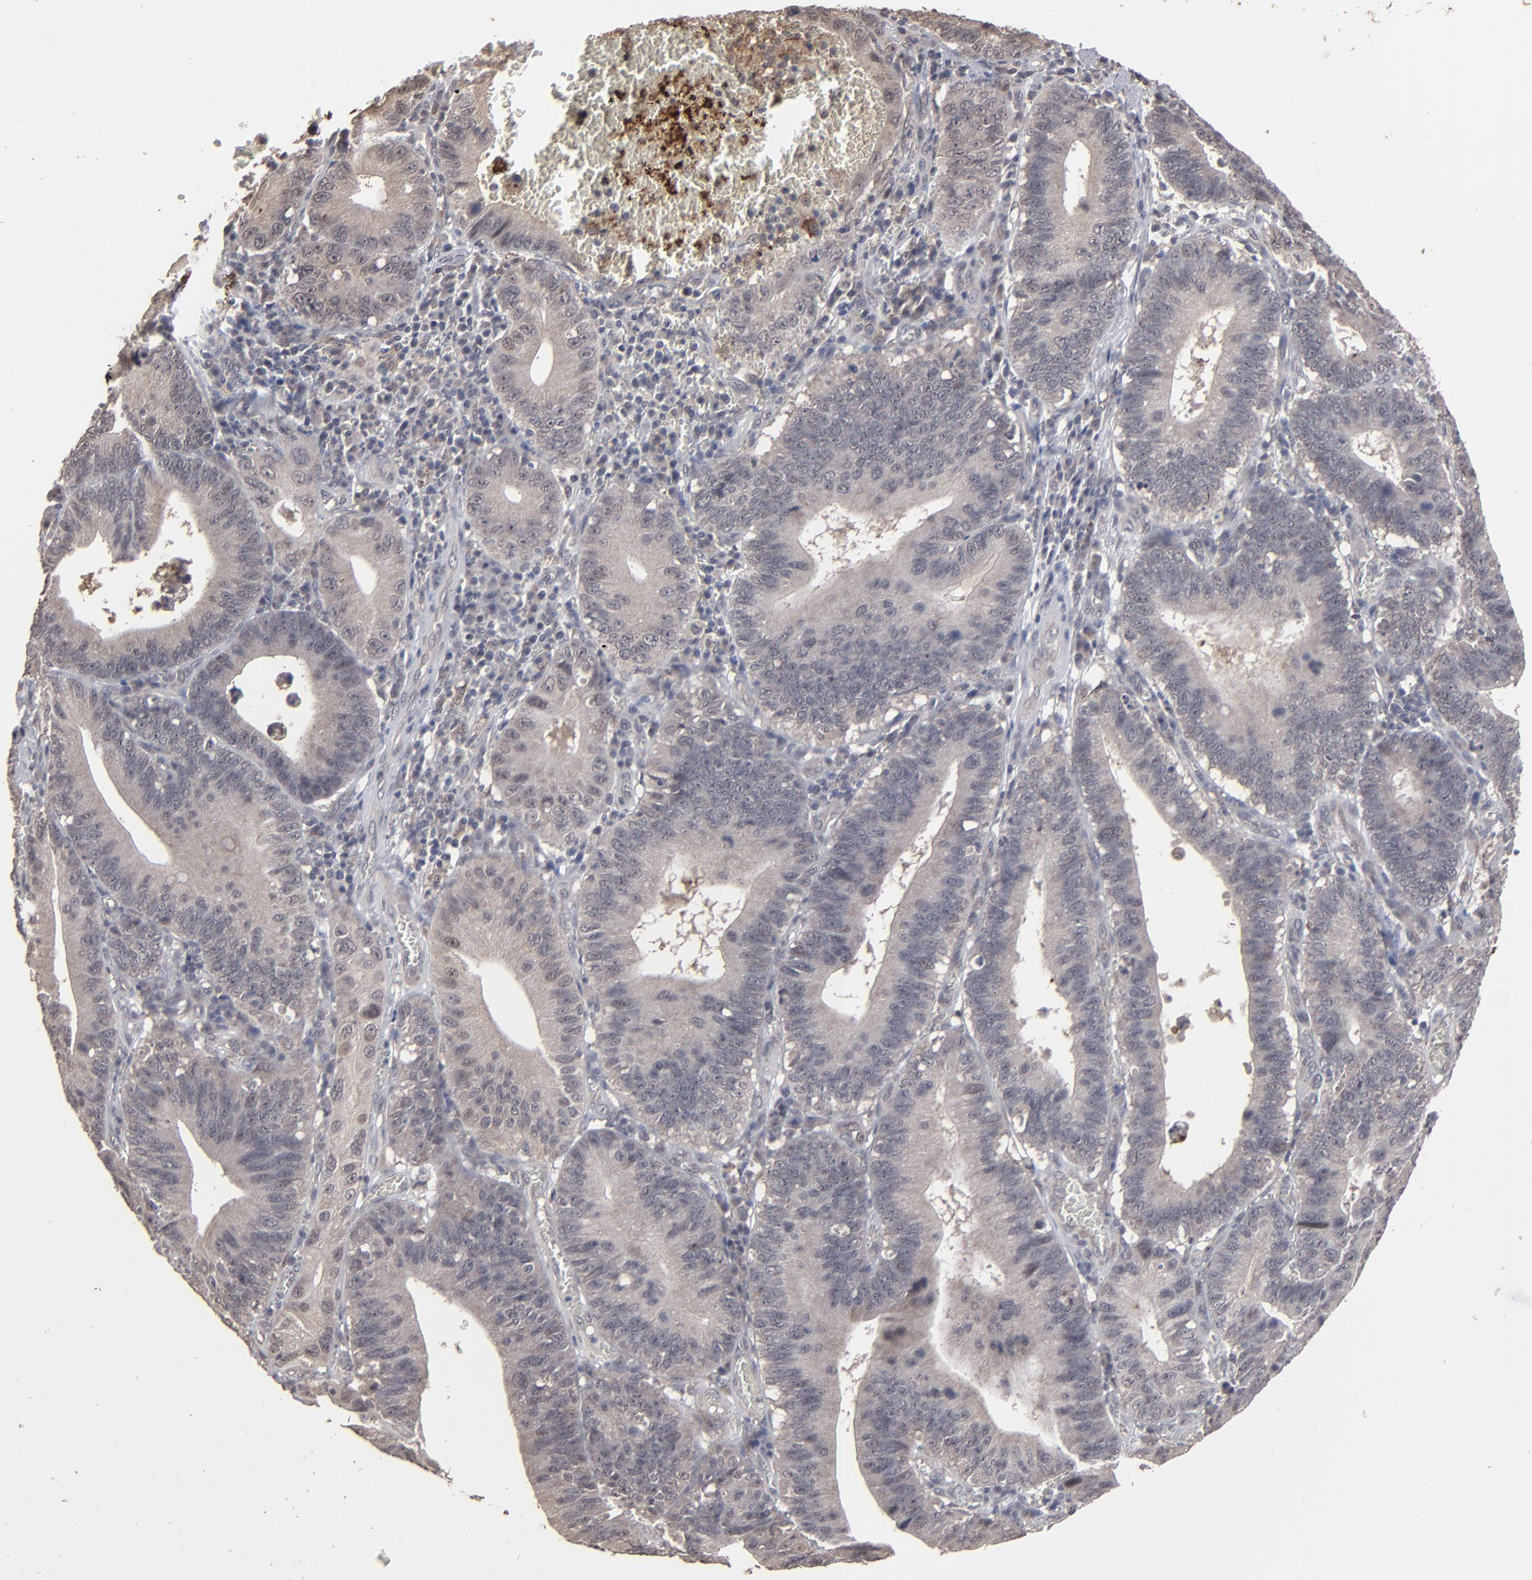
{"staining": {"intensity": "weak", "quantity": ">75%", "location": "cytoplasmic/membranous,nuclear"}, "tissue": "stomach cancer", "cell_type": "Tumor cells", "image_type": "cancer", "snomed": [{"axis": "morphology", "description": "Adenocarcinoma, NOS"}, {"axis": "topography", "description": "Stomach"}, {"axis": "topography", "description": "Gastric cardia"}], "caption": "Brown immunohistochemical staining in adenocarcinoma (stomach) exhibits weak cytoplasmic/membranous and nuclear positivity in approximately >75% of tumor cells.", "gene": "SLC22A17", "patient": {"sex": "male", "age": 59}}